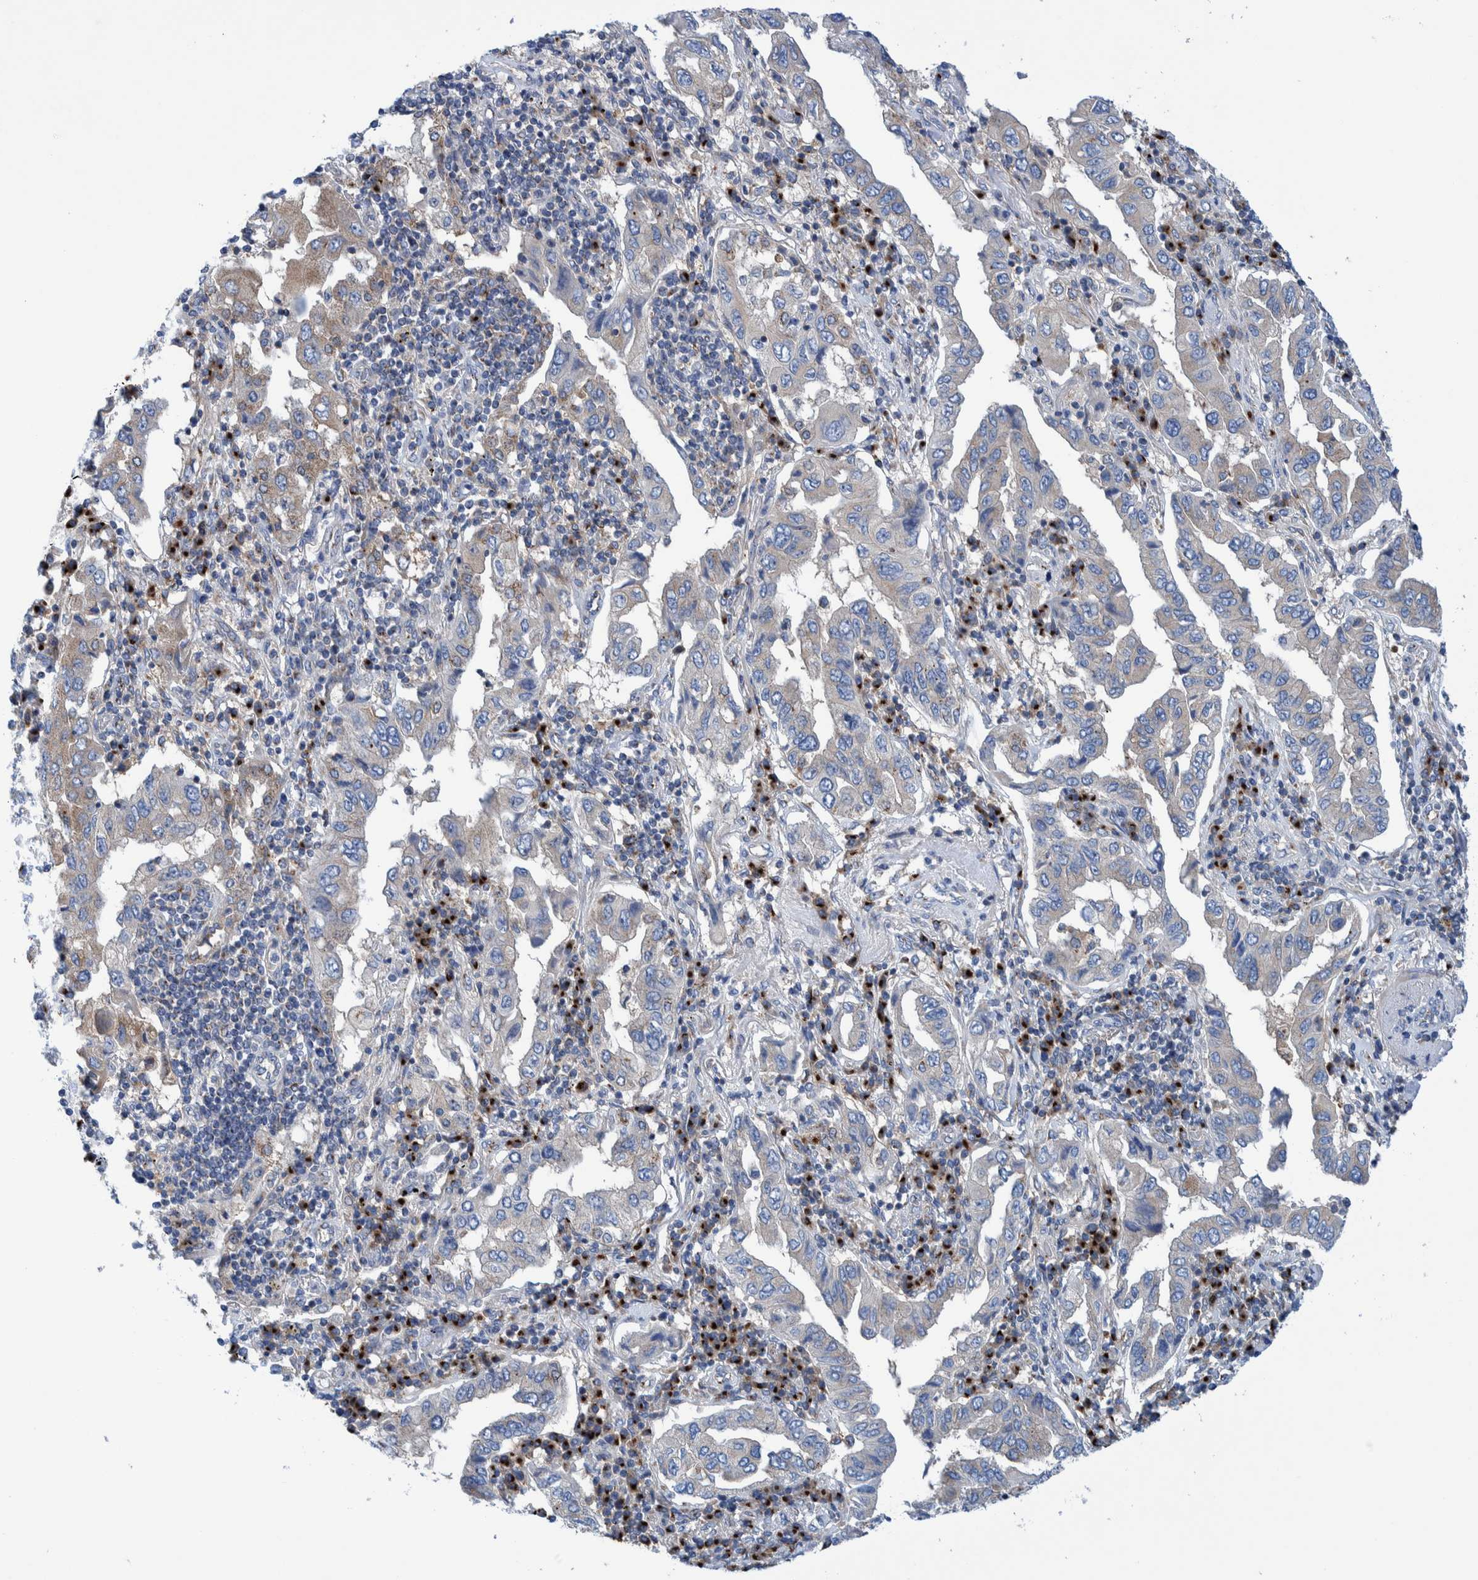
{"staining": {"intensity": "moderate", "quantity": "25%-75%", "location": "cytoplasmic/membranous"}, "tissue": "lung cancer", "cell_type": "Tumor cells", "image_type": "cancer", "snomed": [{"axis": "morphology", "description": "Adenocarcinoma, NOS"}, {"axis": "topography", "description": "Lung"}], "caption": "Immunohistochemical staining of lung cancer shows medium levels of moderate cytoplasmic/membranous protein staining in about 25%-75% of tumor cells.", "gene": "TRIM58", "patient": {"sex": "female", "age": 65}}